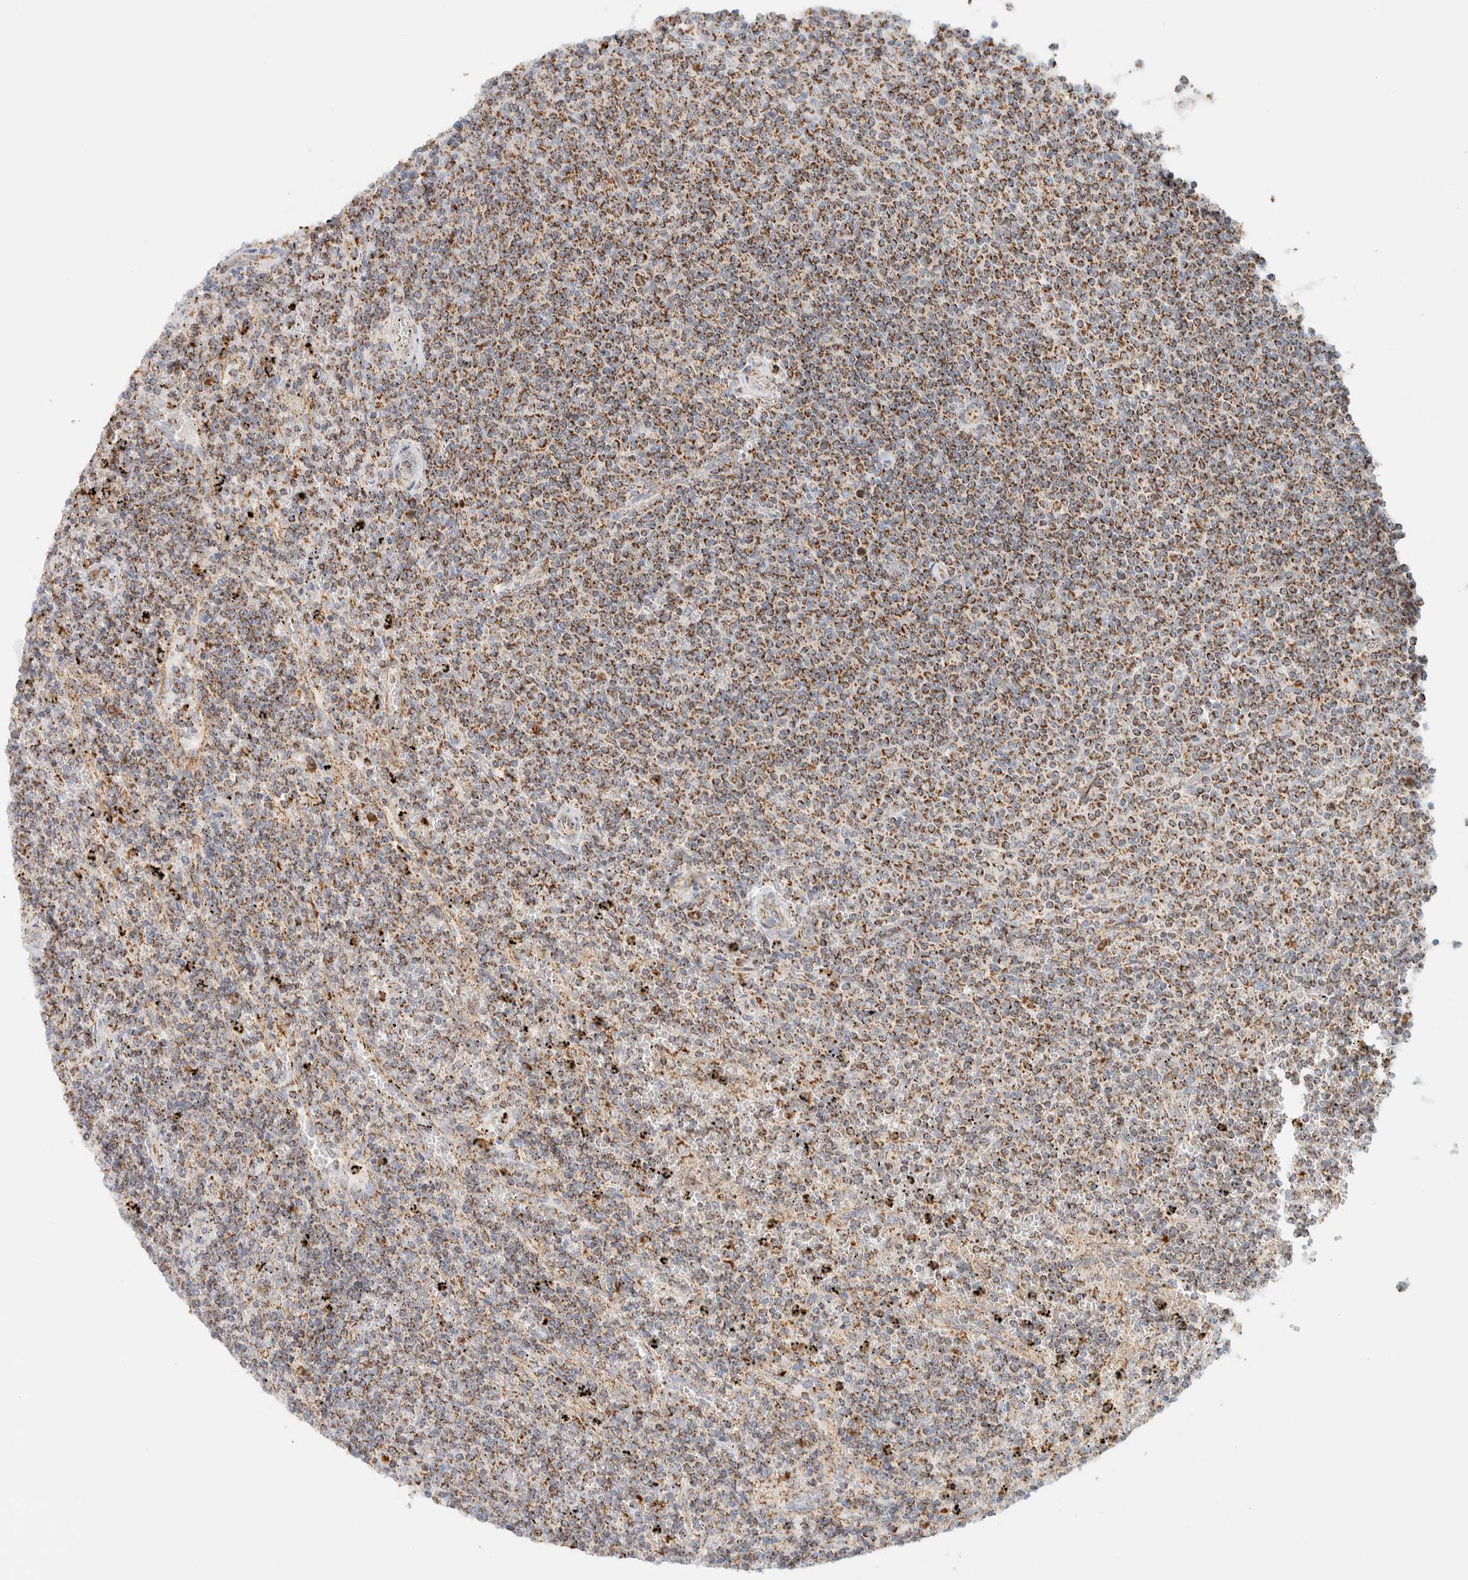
{"staining": {"intensity": "moderate", "quantity": ">75%", "location": "cytoplasmic/membranous"}, "tissue": "lymphoma", "cell_type": "Tumor cells", "image_type": "cancer", "snomed": [{"axis": "morphology", "description": "Malignant lymphoma, non-Hodgkin's type, Low grade"}, {"axis": "topography", "description": "Spleen"}], "caption": "Human lymphoma stained for a protein (brown) exhibits moderate cytoplasmic/membranous positive staining in about >75% of tumor cells.", "gene": "KIFAP3", "patient": {"sex": "female", "age": 50}}